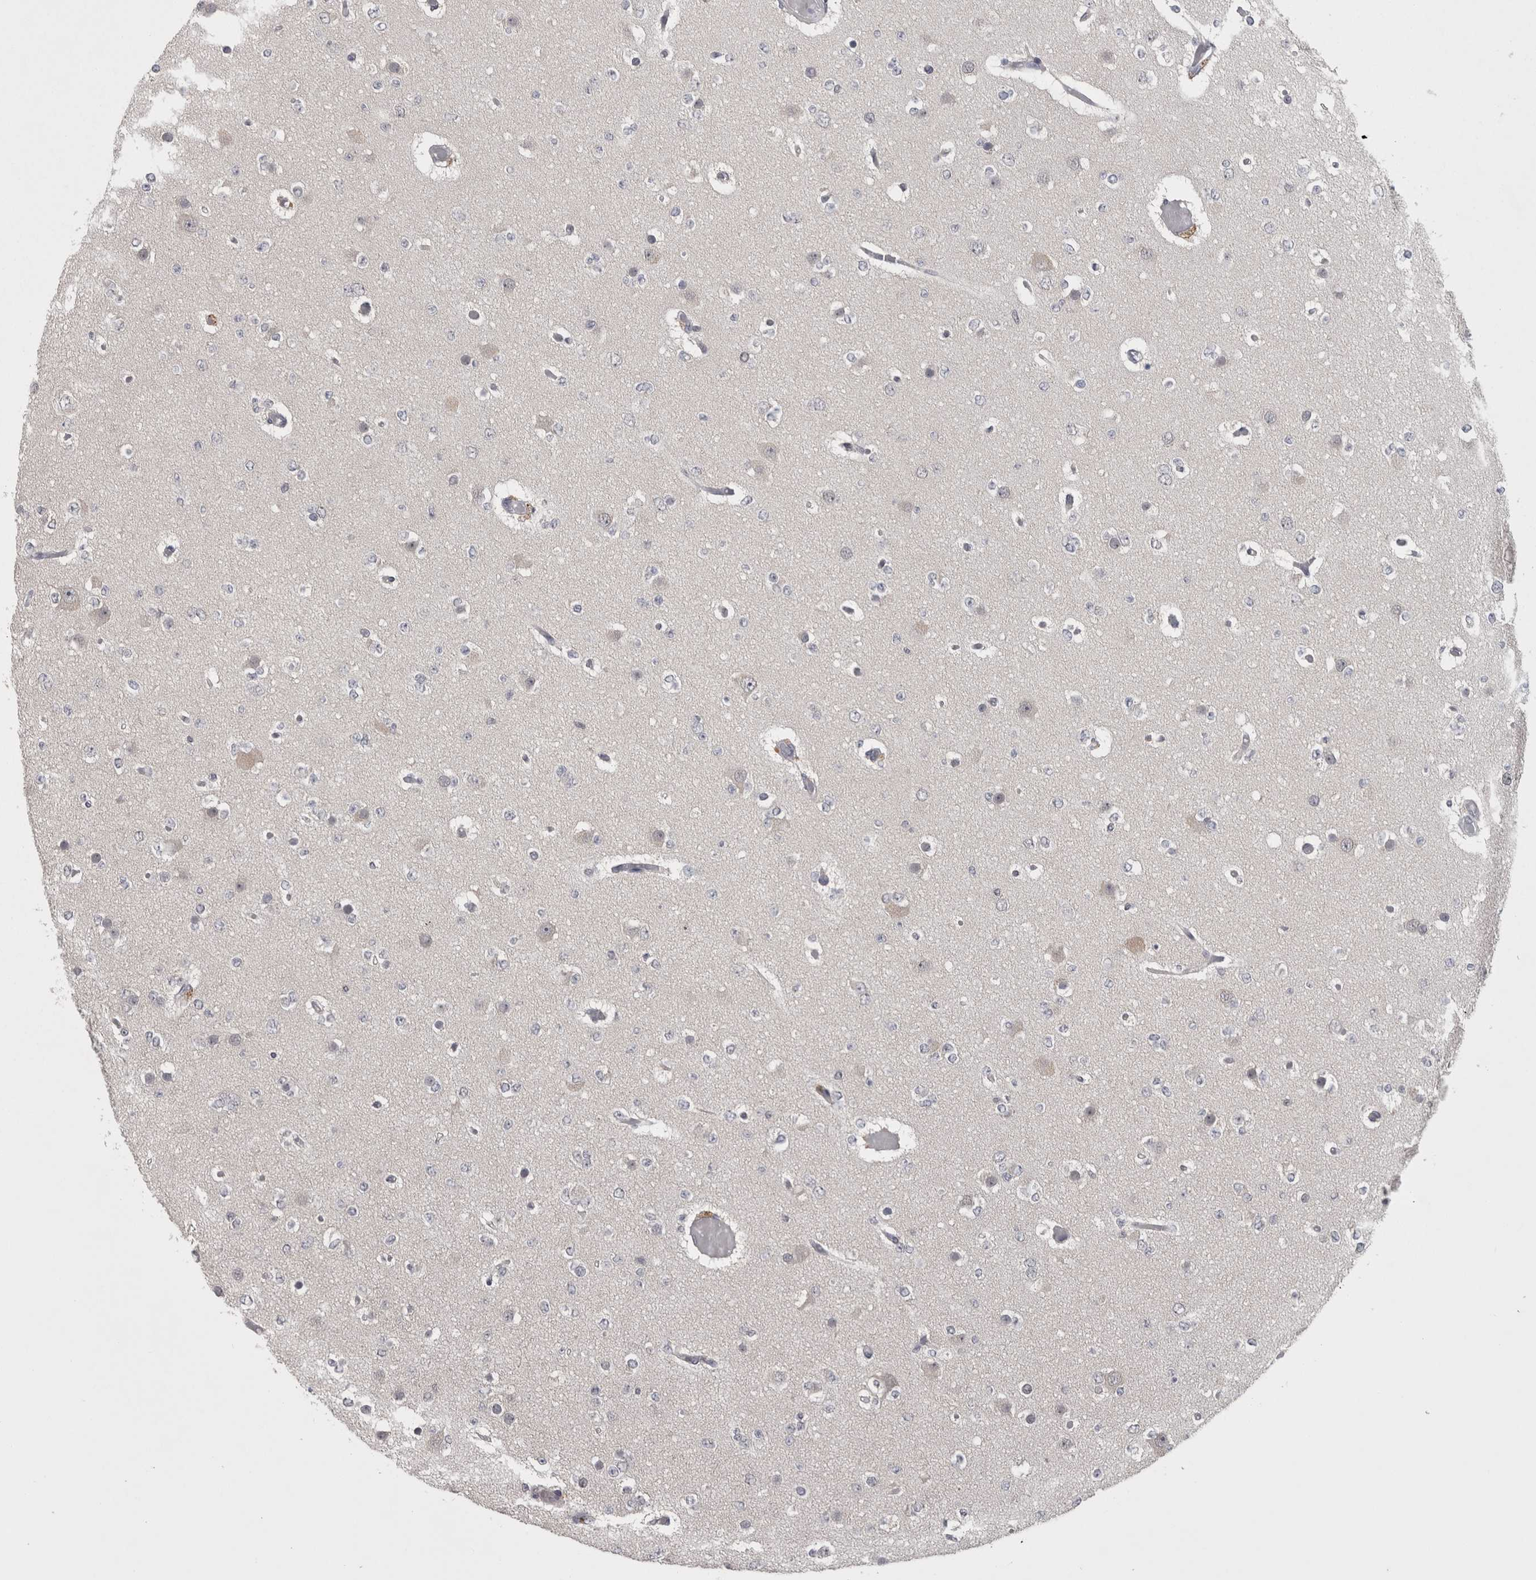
{"staining": {"intensity": "negative", "quantity": "none", "location": "none"}, "tissue": "glioma", "cell_type": "Tumor cells", "image_type": "cancer", "snomed": [{"axis": "morphology", "description": "Glioma, malignant, Low grade"}, {"axis": "topography", "description": "Brain"}], "caption": "The photomicrograph exhibits no staining of tumor cells in low-grade glioma (malignant).", "gene": "ZNF114", "patient": {"sex": "female", "age": 22}}